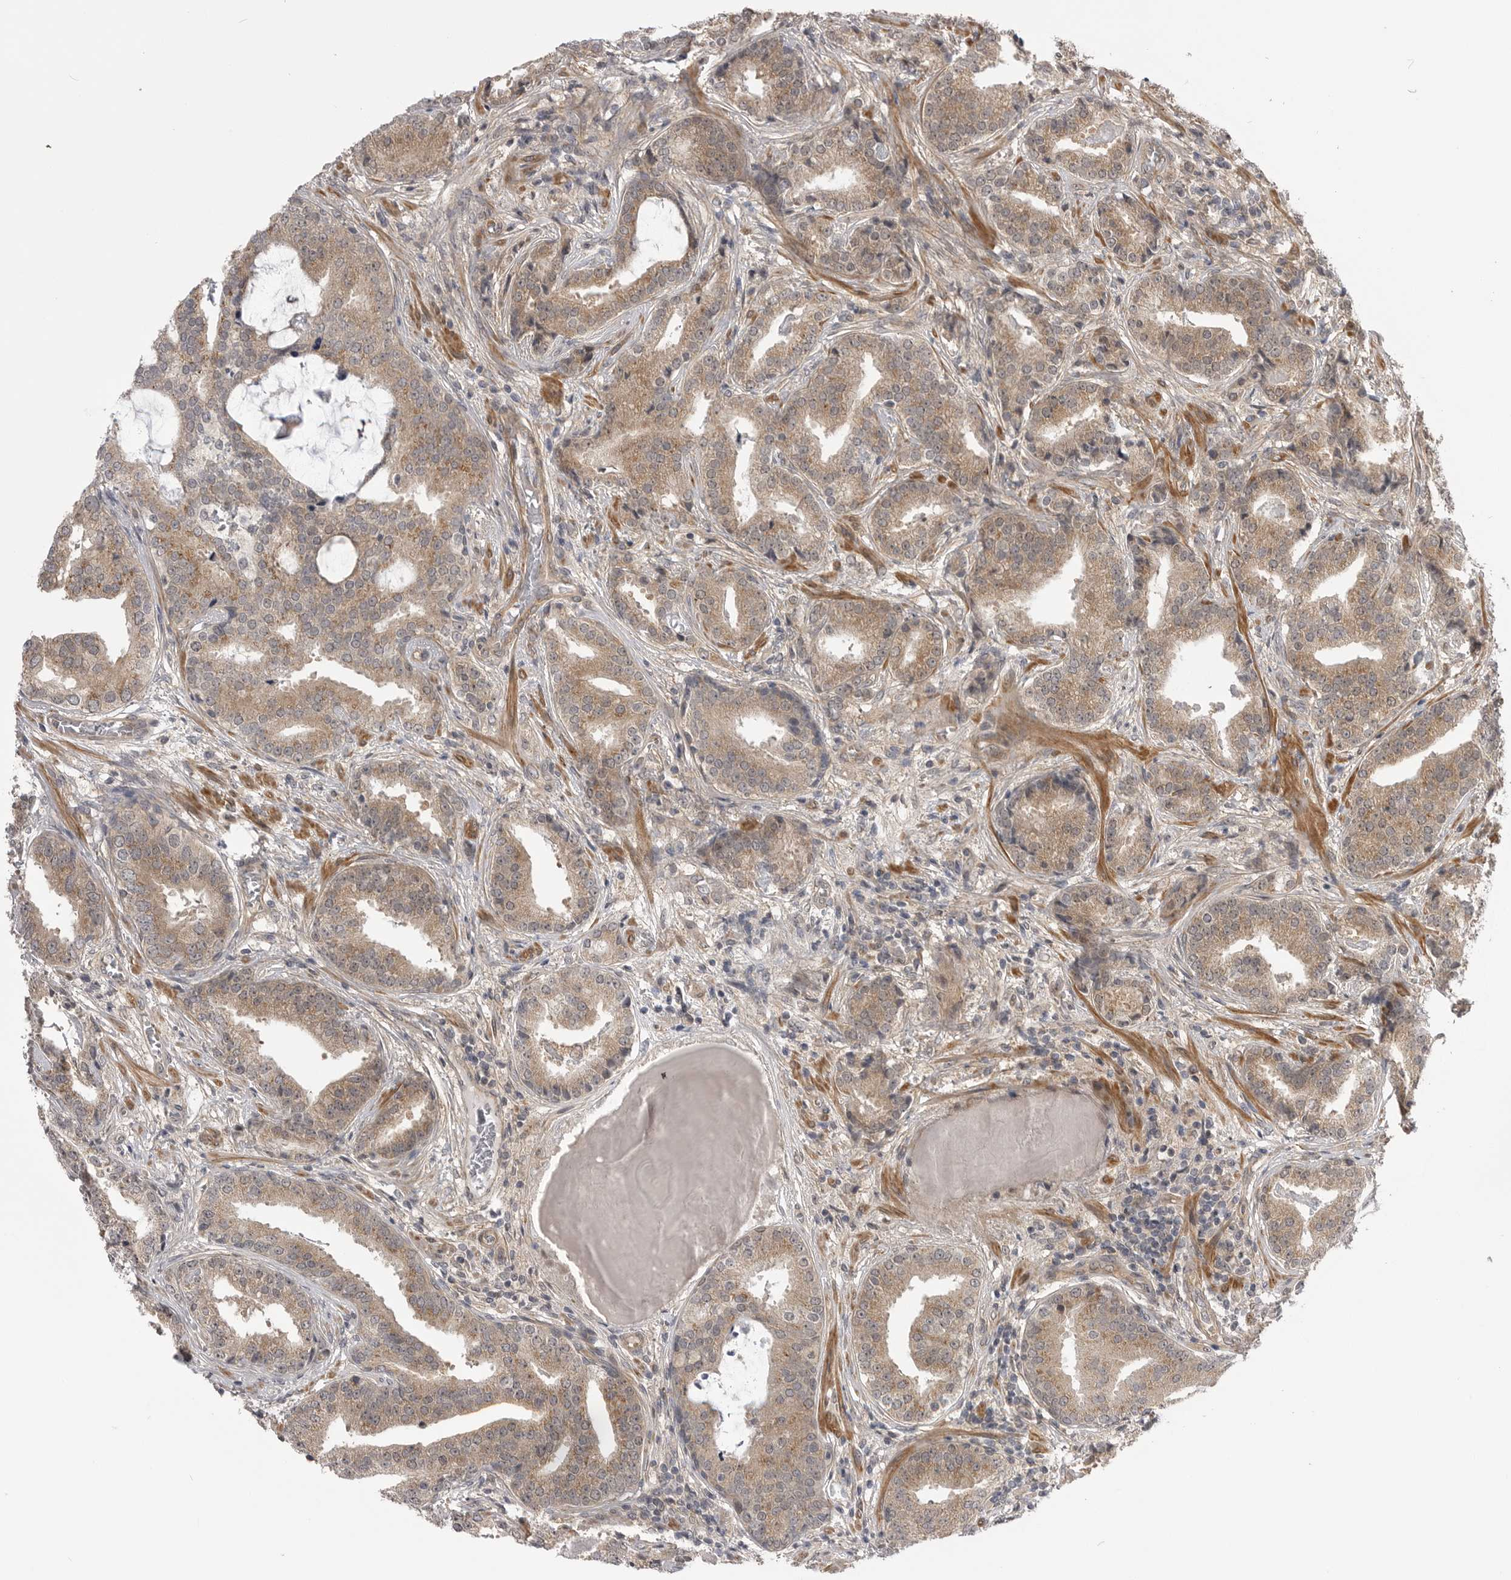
{"staining": {"intensity": "weak", "quantity": ">75%", "location": "cytoplasmic/membranous"}, "tissue": "prostate cancer", "cell_type": "Tumor cells", "image_type": "cancer", "snomed": [{"axis": "morphology", "description": "Adenocarcinoma, Low grade"}, {"axis": "topography", "description": "Prostate"}], "caption": "IHC (DAB) staining of prostate cancer shows weak cytoplasmic/membranous protein staining in about >75% of tumor cells.", "gene": "PDCL", "patient": {"sex": "male", "age": 67}}